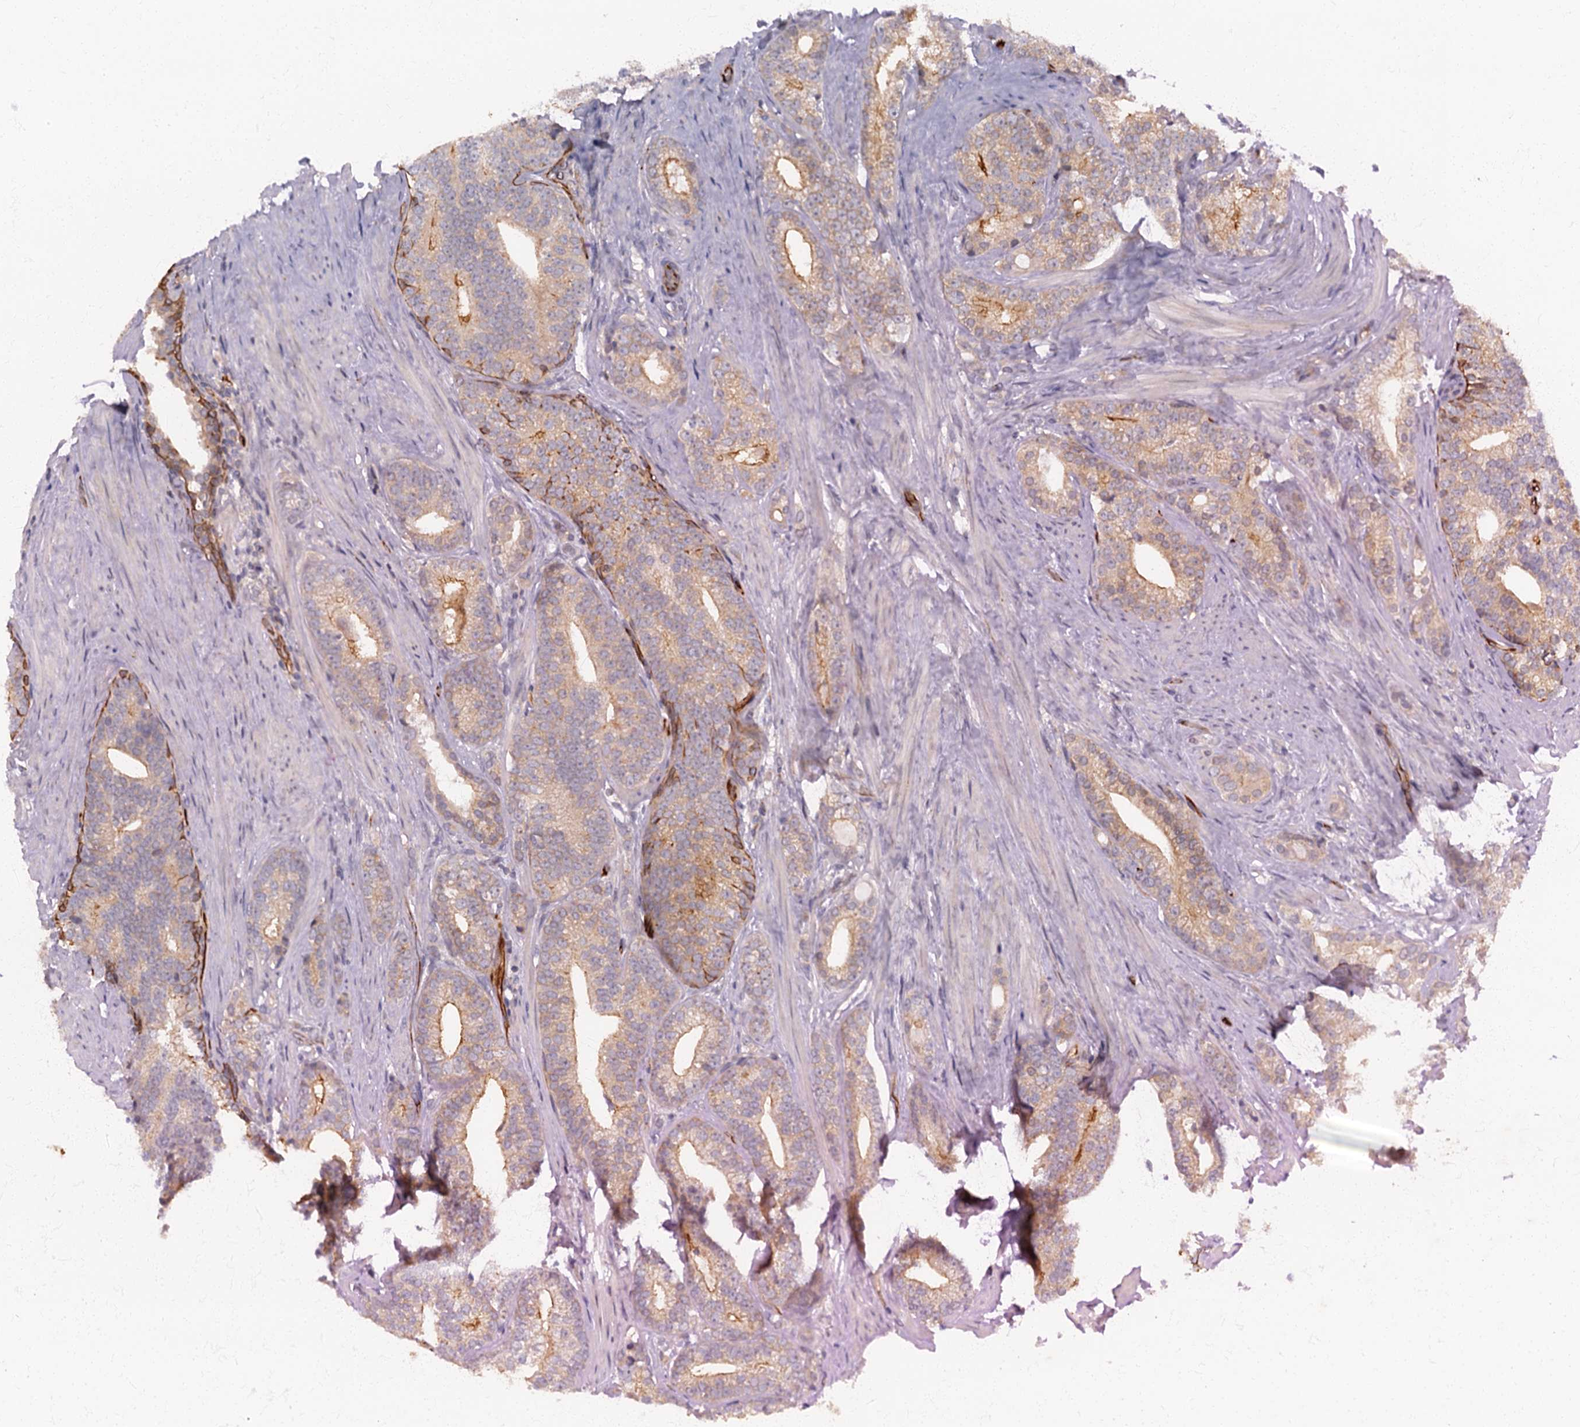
{"staining": {"intensity": "weak", "quantity": ">75%", "location": "cytoplasmic/membranous"}, "tissue": "prostate cancer", "cell_type": "Tumor cells", "image_type": "cancer", "snomed": [{"axis": "morphology", "description": "Adenocarcinoma, Low grade"}, {"axis": "topography", "description": "Prostate"}], "caption": "Immunohistochemical staining of human prostate adenocarcinoma (low-grade) displays low levels of weak cytoplasmic/membranous positivity in about >75% of tumor cells.", "gene": "ARL11", "patient": {"sex": "male", "age": 71}}